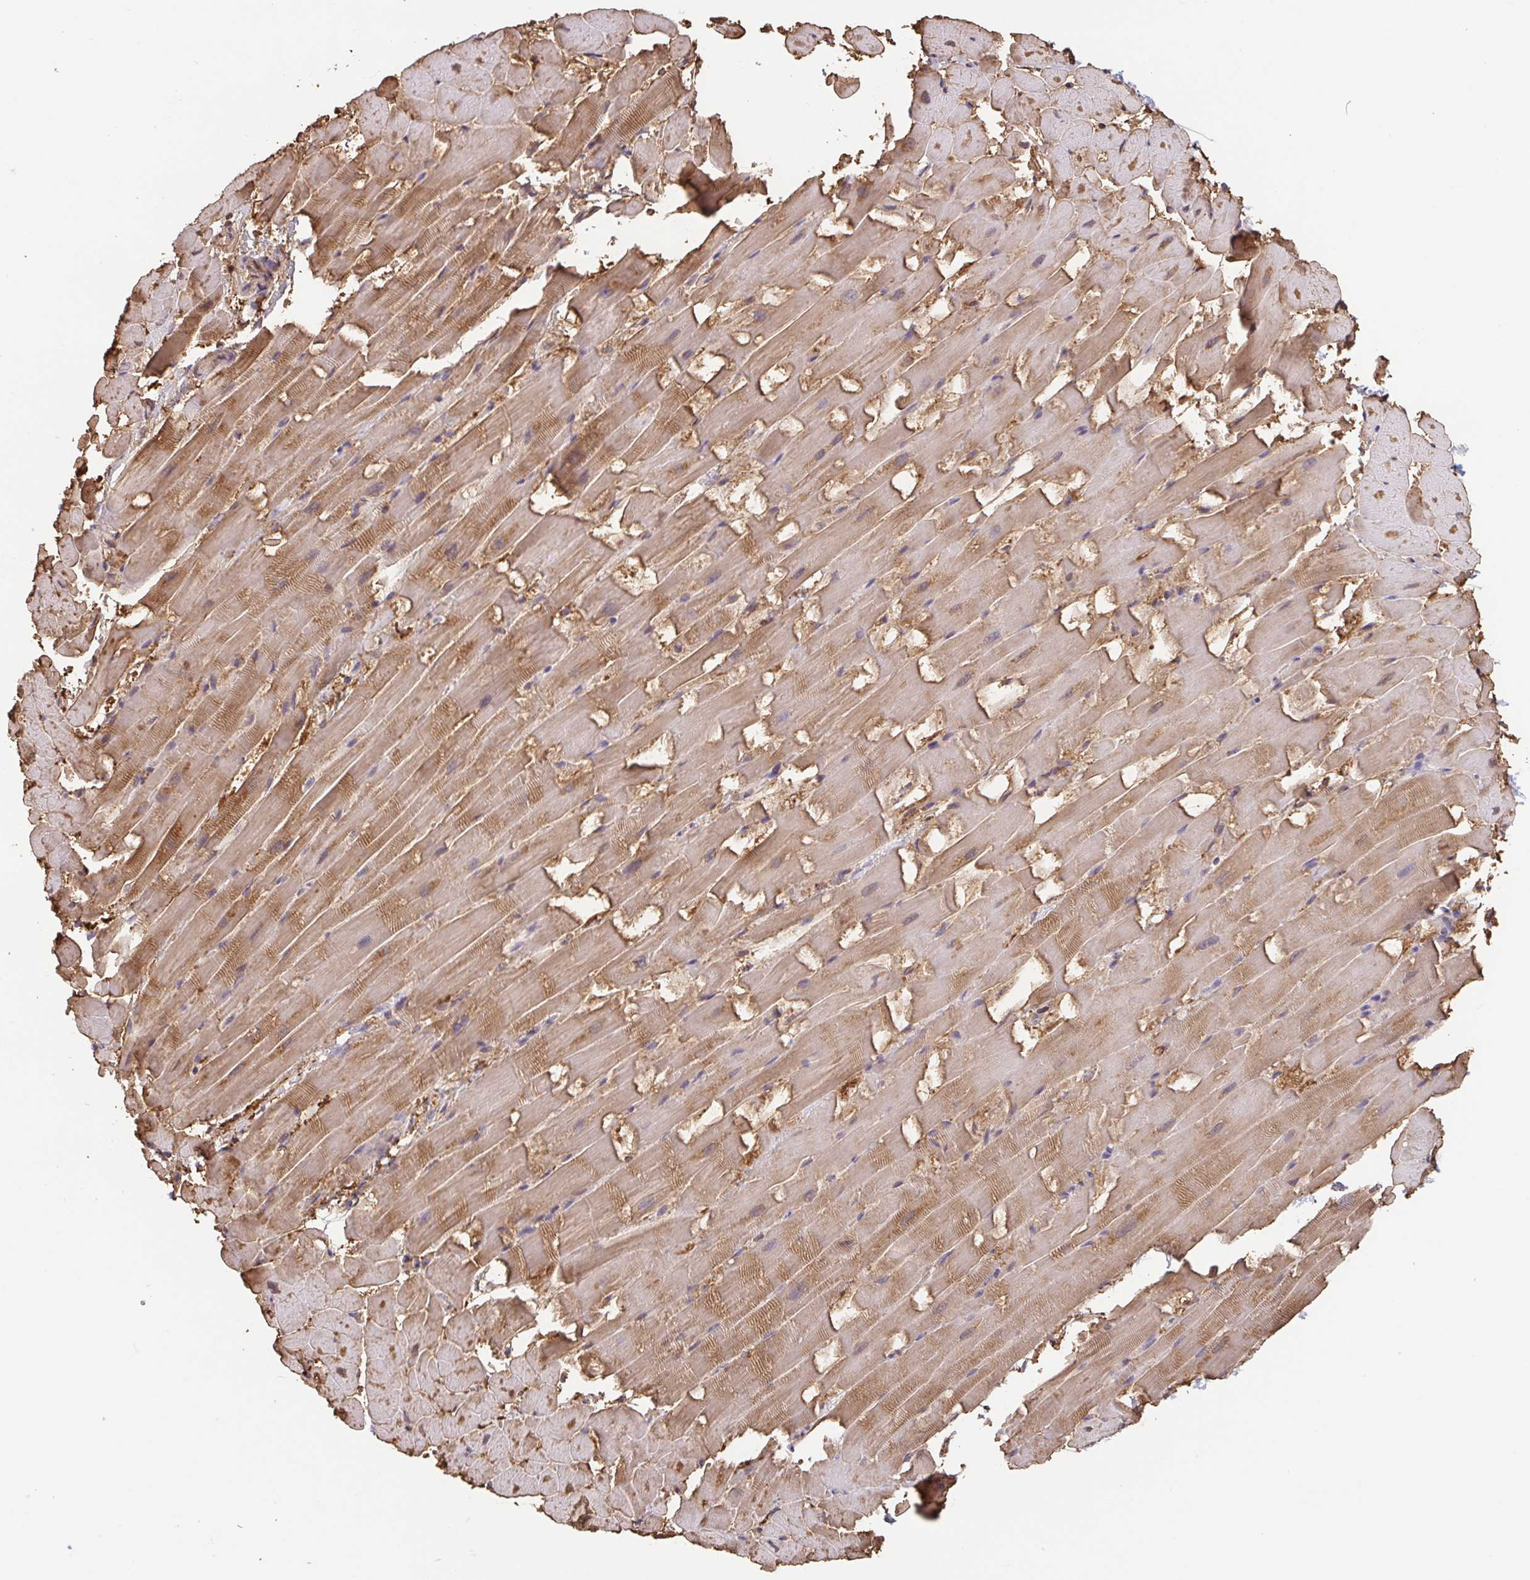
{"staining": {"intensity": "moderate", "quantity": ">75%", "location": "cytoplasmic/membranous,nuclear"}, "tissue": "heart muscle", "cell_type": "Cardiomyocytes", "image_type": "normal", "snomed": [{"axis": "morphology", "description": "Normal tissue, NOS"}, {"axis": "topography", "description": "Heart"}], "caption": "The image exhibits a brown stain indicating the presence of a protein in the cytoplasmic/membranous,nuclear of cardiomyocytes in heart muscle. The staining is performed using DAB brown chromogen to label protein expression. The nuclei are counter-stained blue using hematoxylin.", "gene": "FABP3", "patient": {"sex": "male", "age": 37}}